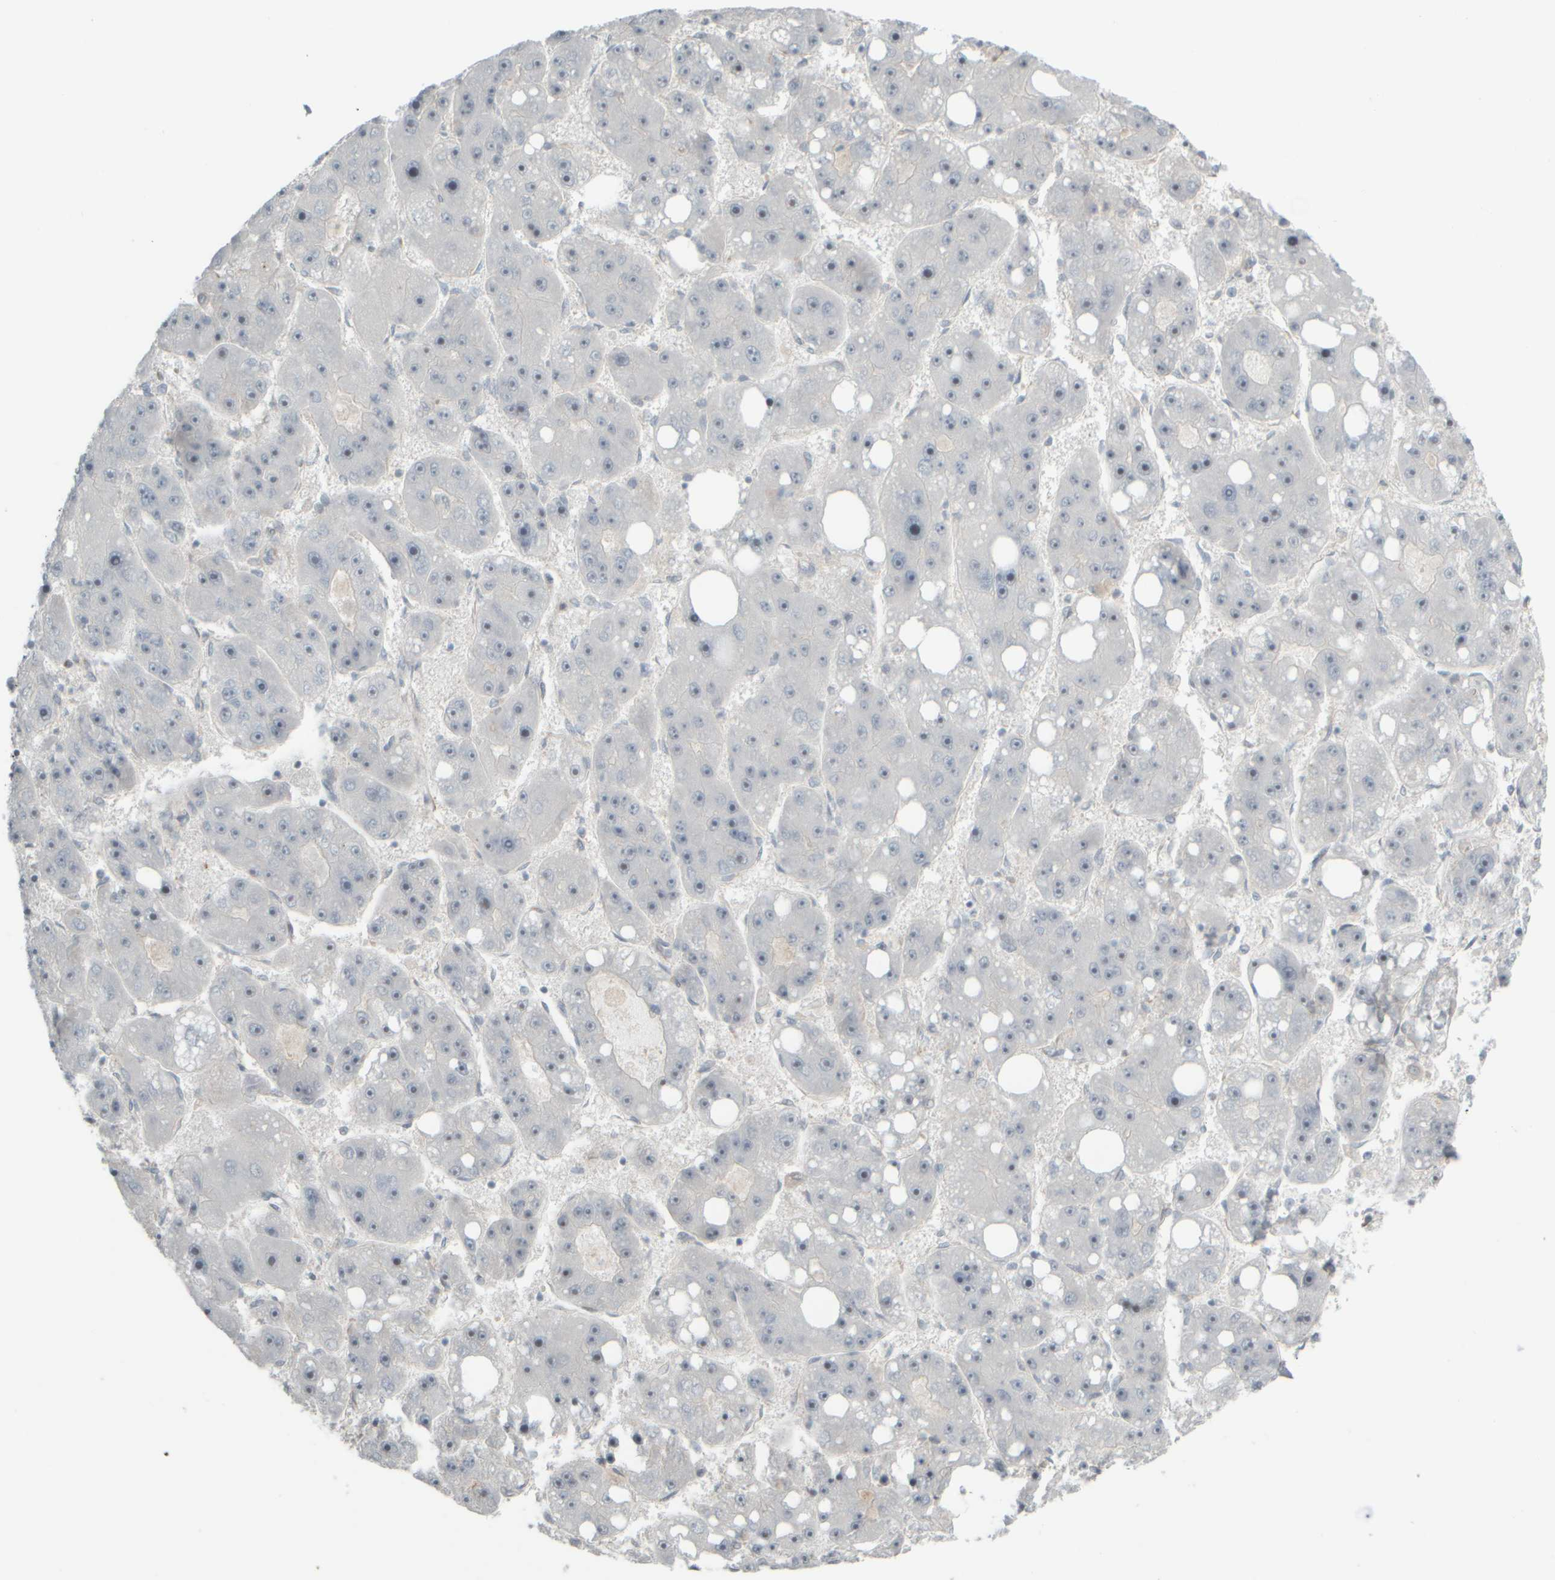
{"staining": {"intensity": "negative", "quantity": "none", "location": "none"}, "tissue": "liver cancer", "cell_type": "Tumor cells", "image_type": "cancer", "snomed": [{"axis": "morphology", "description": "Carcinoma, Hepatocellular, NOS"}, {"axis": "topography", "description": "Liver"}], "caption": "An immunohistochemistry micrograph of liver hepatocellular carcinoma is shown. There is no staining in tumor cells of liver hepatocellular carcinoma.", "gene": "HGS", "patient": {"sex": "female", "age": 61}}